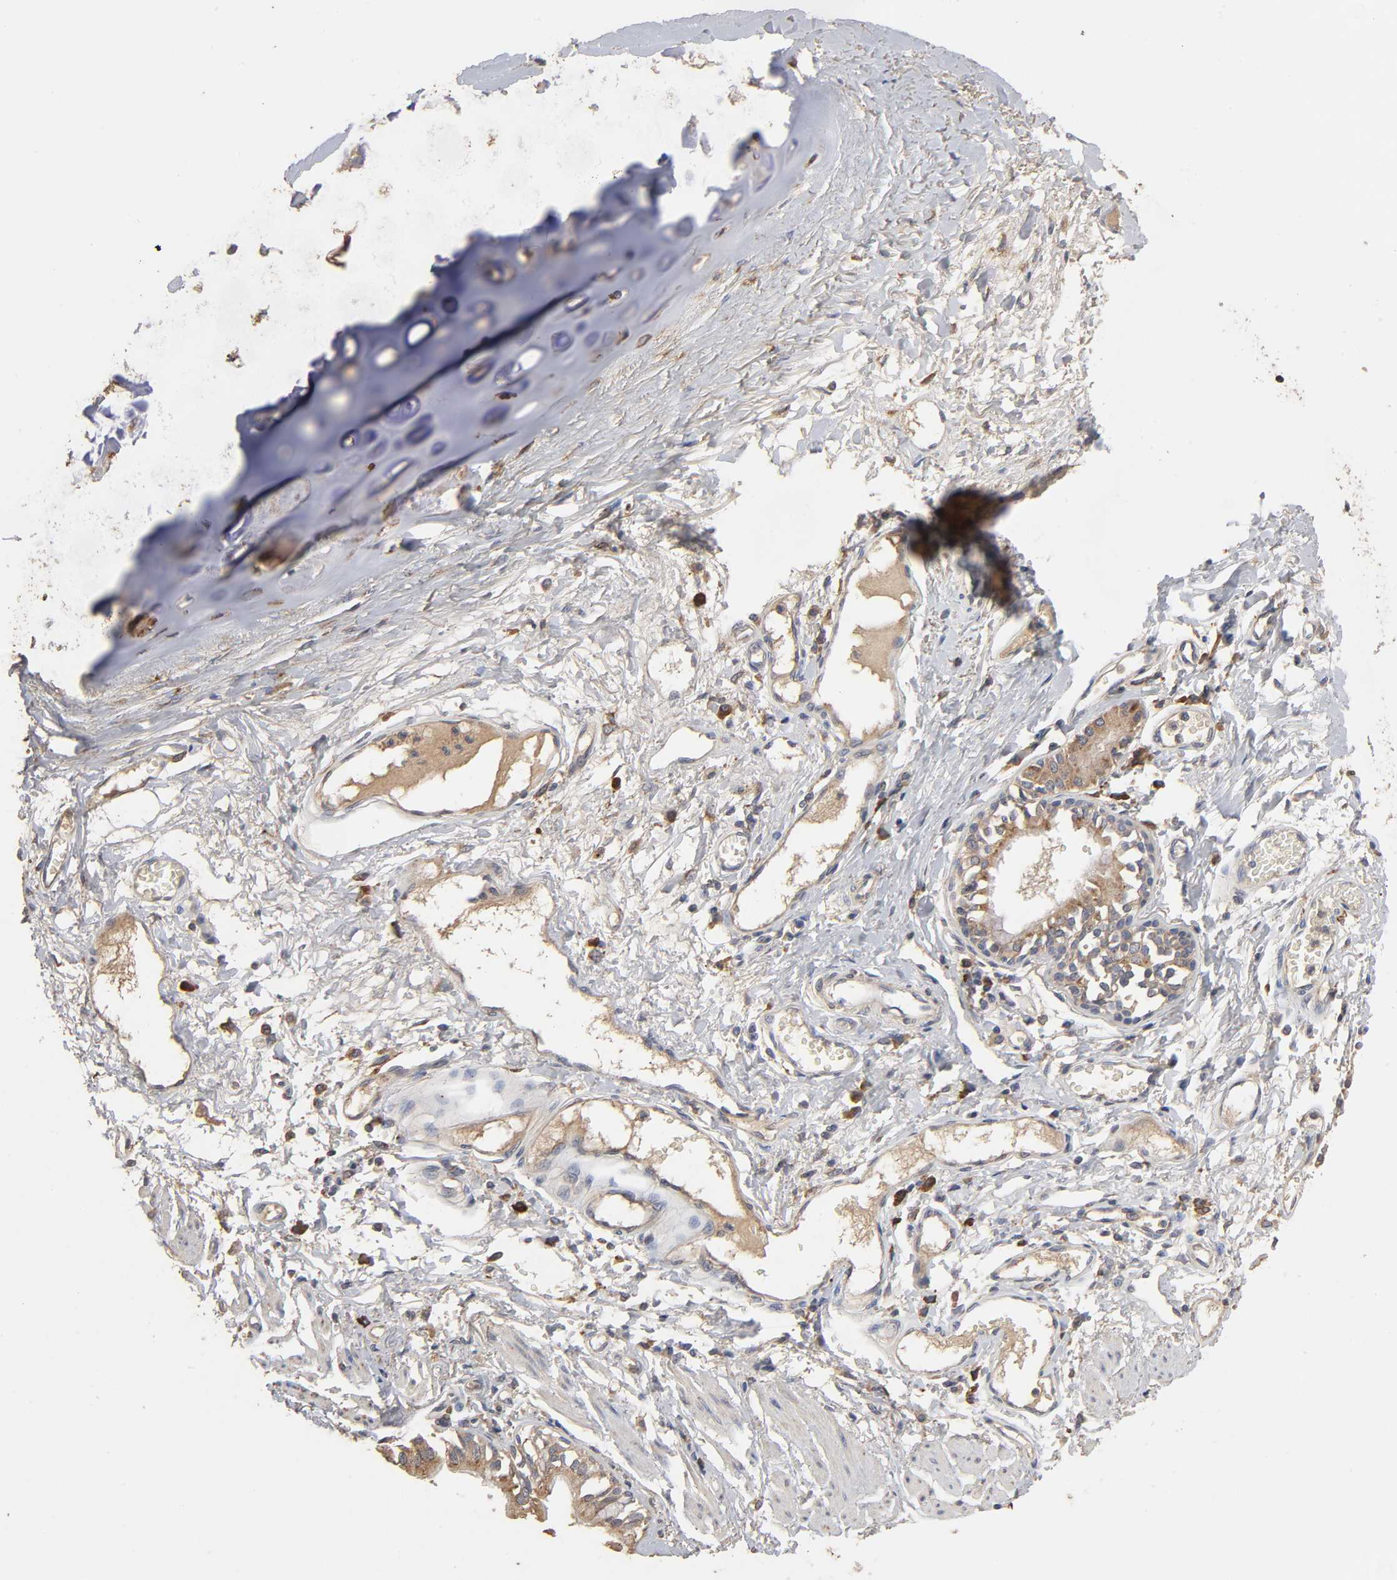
{"staining": {"intensity": "weak", "quantity": ">75%", "location": "cytoplasmic/membranous"}, "tissue": "bronchus", "cell_type": "Respiratory epithelial cells", "image_type": "normal", "snomed": [{"axis": "morphology", "description": "Normal tissue, NOS"}, {"axis": "topography", "description": "Bronchus"}, {"axis": "topography", "description": "Lung"}], "caption": "Immunohistochemistry histopathology image of normal bronchus stained for a protein (brown), which shows low levels of weak cytoplasmic/membranous expression in about >75% of respiratory epithelial cells.", "gene": "EIF4G2", "patient": {"sex": "female", "age": 56}}